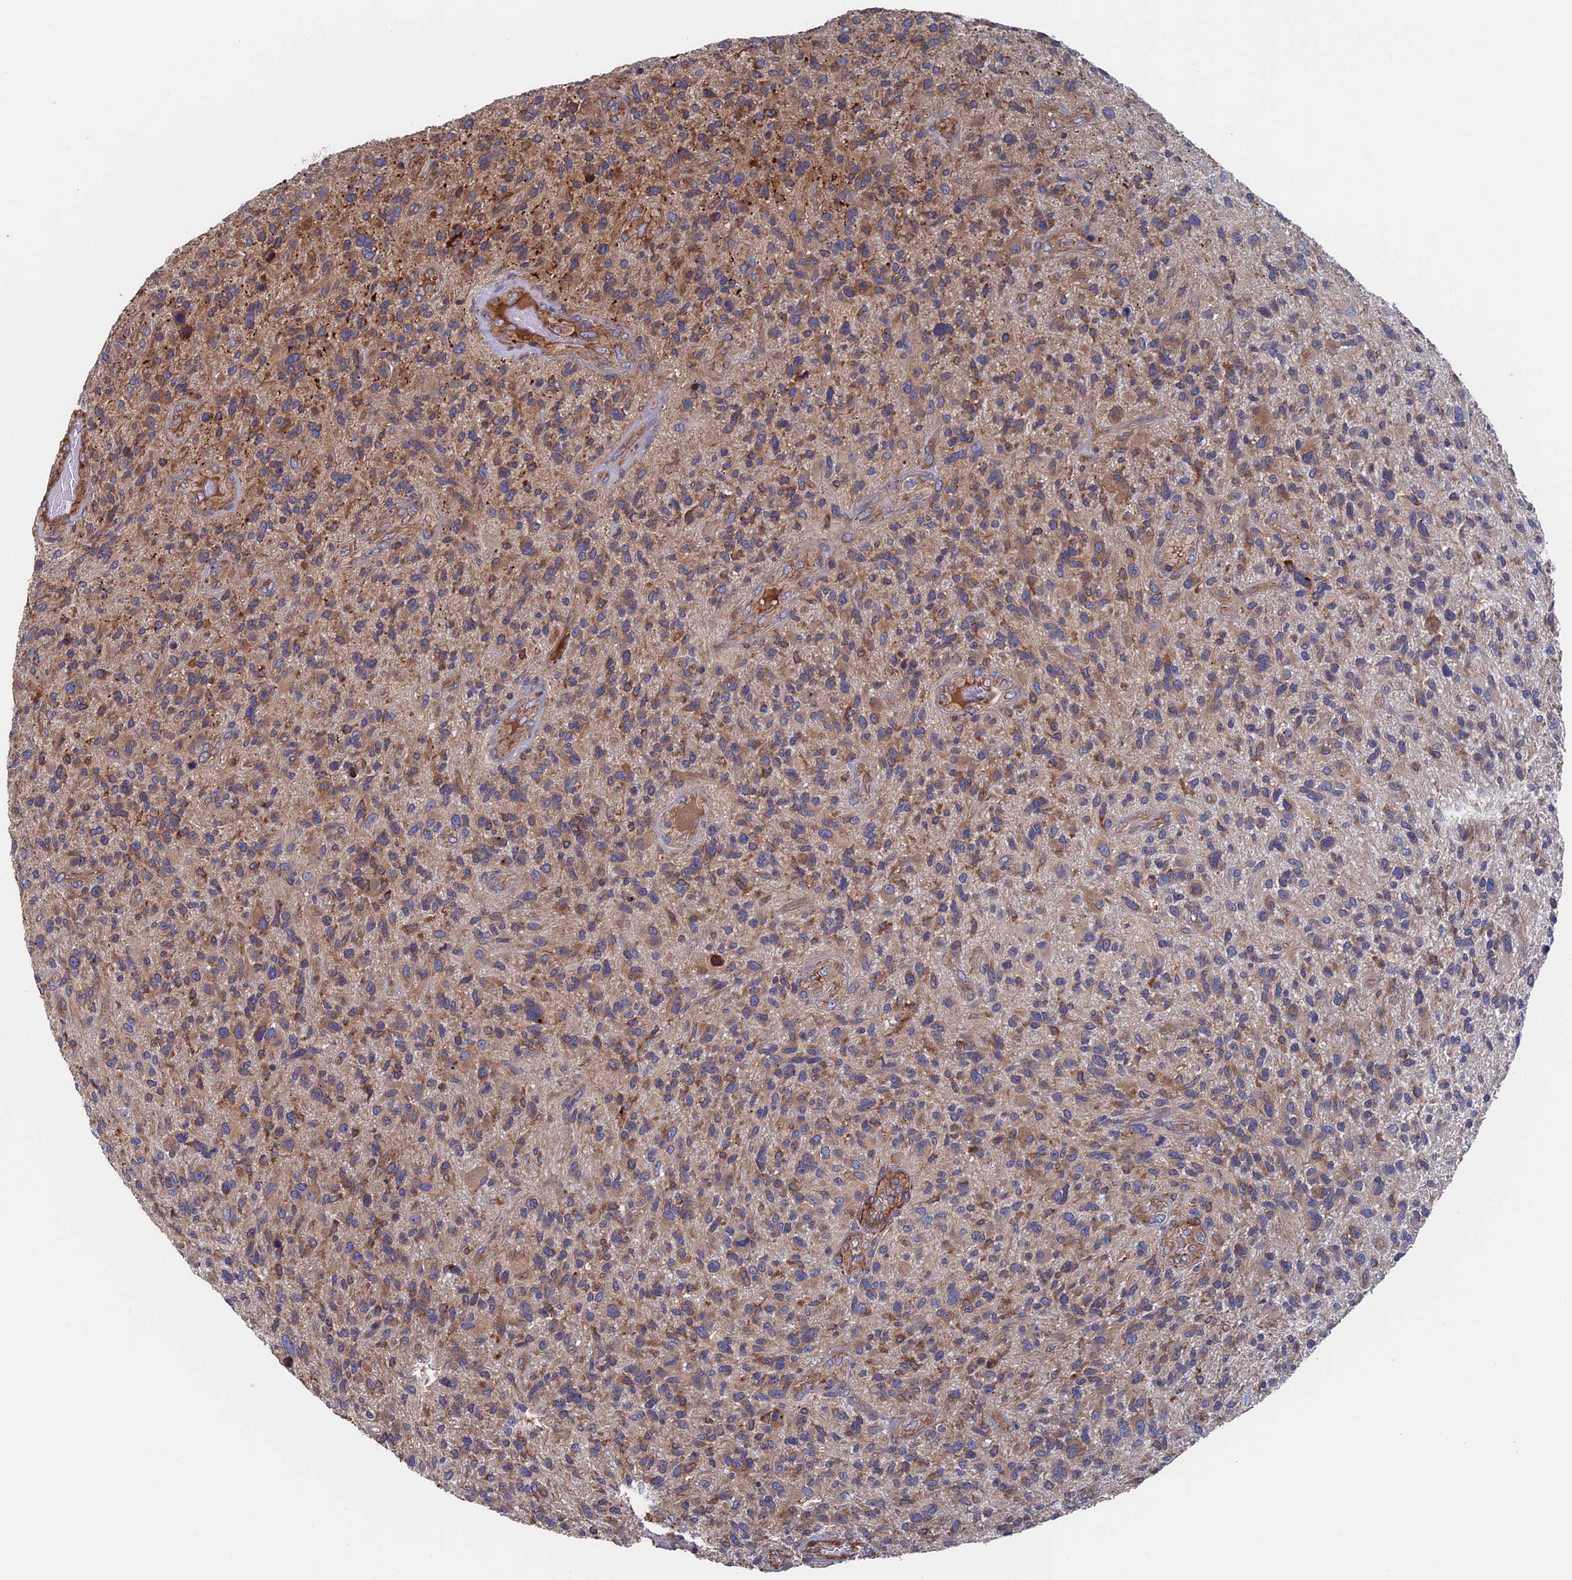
{"staining": {"intensity": "moderate", "quantity": ">75%", "location": "cytoplasmic/membranous"}, "tissue": "glioma", "cell_type": "Tumor cells", "image_type": "cancer", "snomed": [{"axis": "morphology", "description": "Glioma, malignant, High grade"}, {"axis": "topography", "description": "Brain"}], "caption": "Human malignant glioma (high-grade) stained for a protein (brown) demonstrates moderate cytoplasmic/membranous positive positivity in approximately >75% of tumor cells.", "gene": "DNAJC3", "patient": {"sex": "male", "age": 47}}